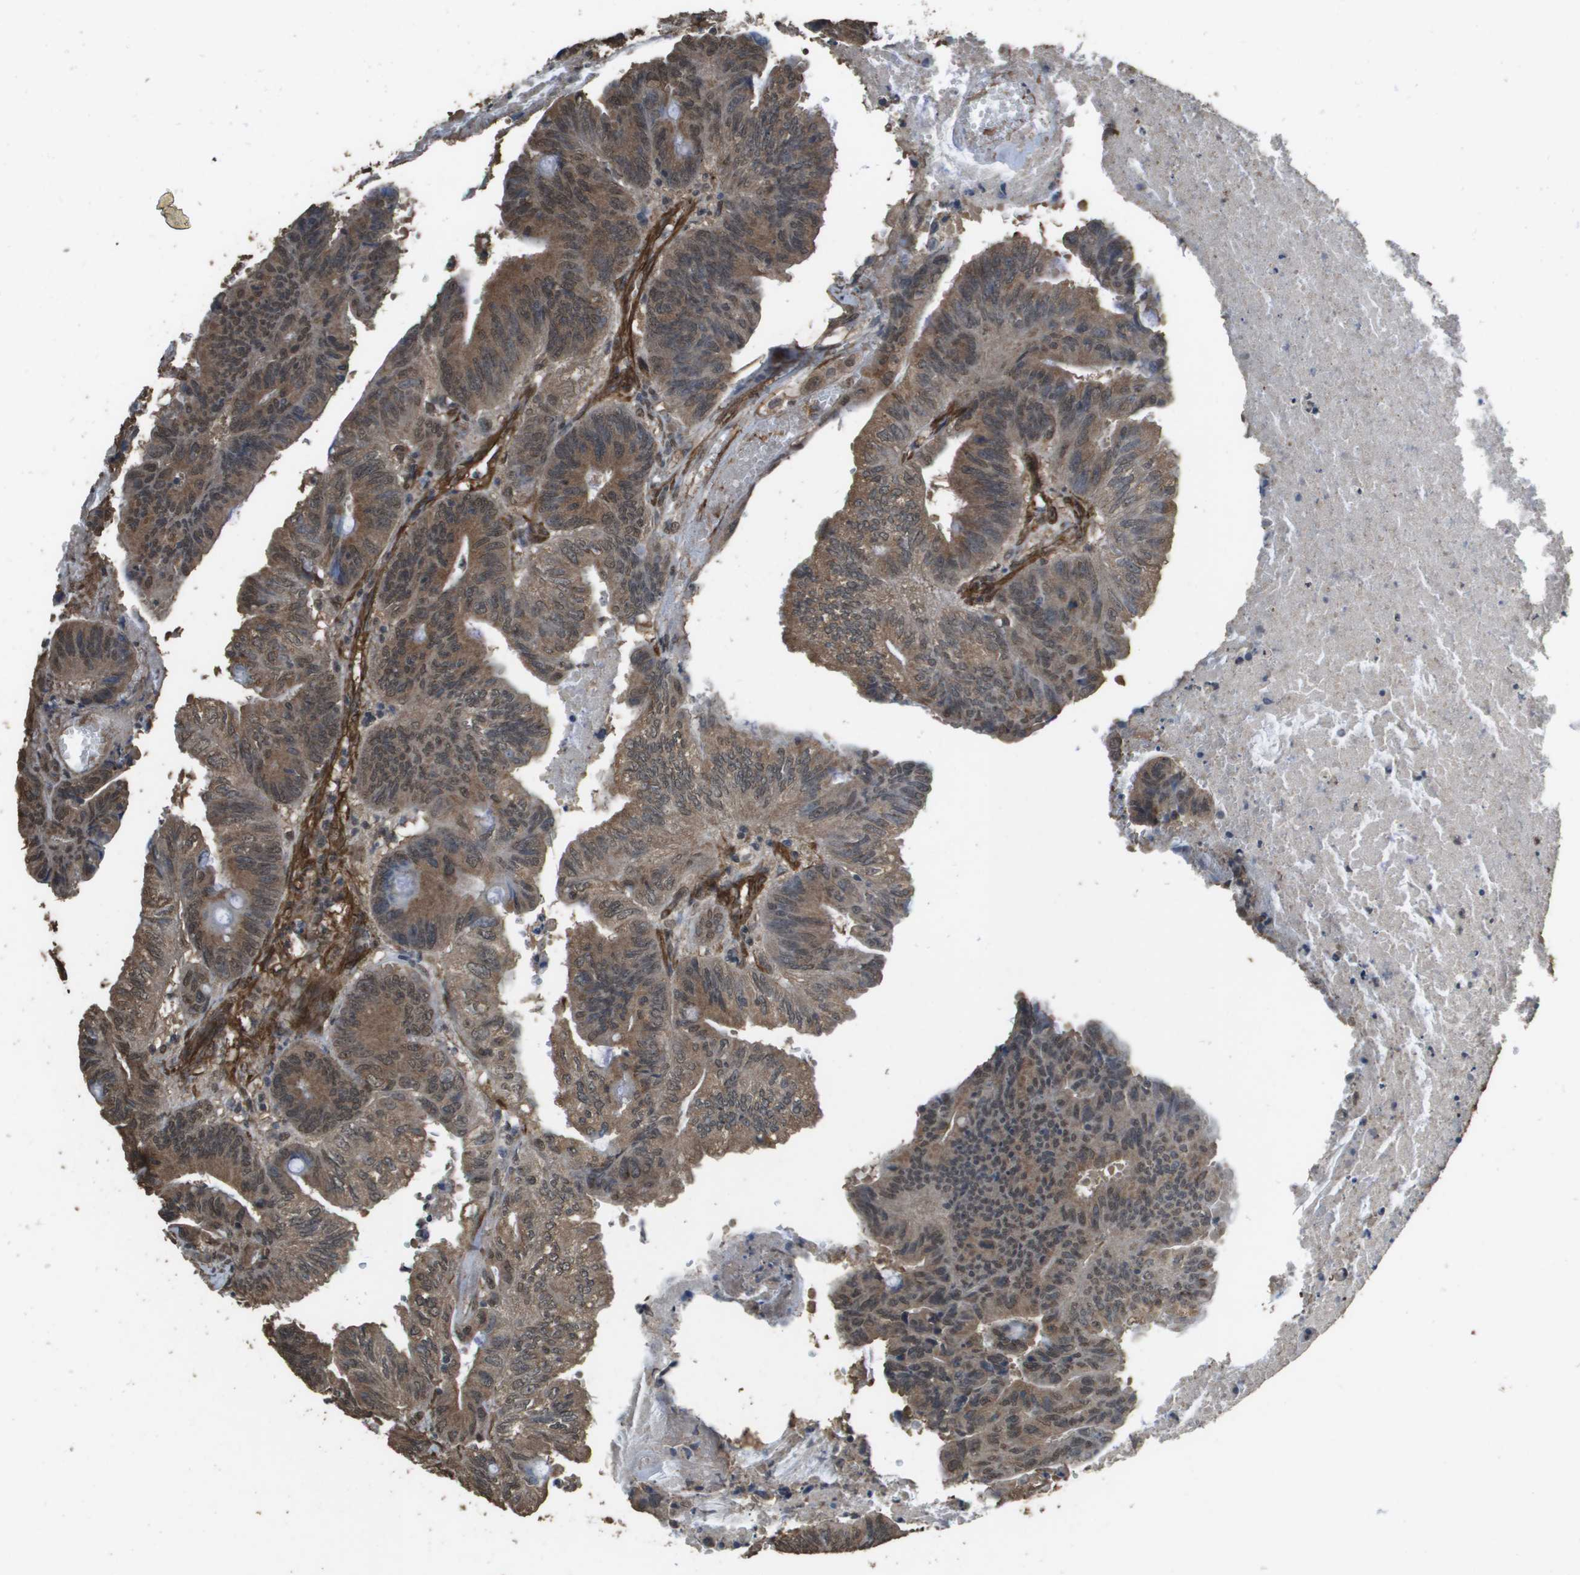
{"staining": {"intensity": "moderate", "quantity": ">75%", "location": "cytoplasmic/membranous,nuclear"}, "tissue": "colorectal cancer", "cell_type": "Tumor cells", "image_type": "cancer", "snomed": [{"axis": "morphology", "description": "Adenocarcinoma, NOS"}, {"axis": "topography", "description": "Colon"}], "caption": "Immunohistochemistry (IHC) of colorectal adenocarcinoma exhibits medium levels of moderate cytoplasmic/membranous and nuclear expression in approximately >75% of tumor cells. (IHC, brightfield microscopy, high magnification).", "gene": "AAMP", "patient": {"sex": "male", "age": 45}}